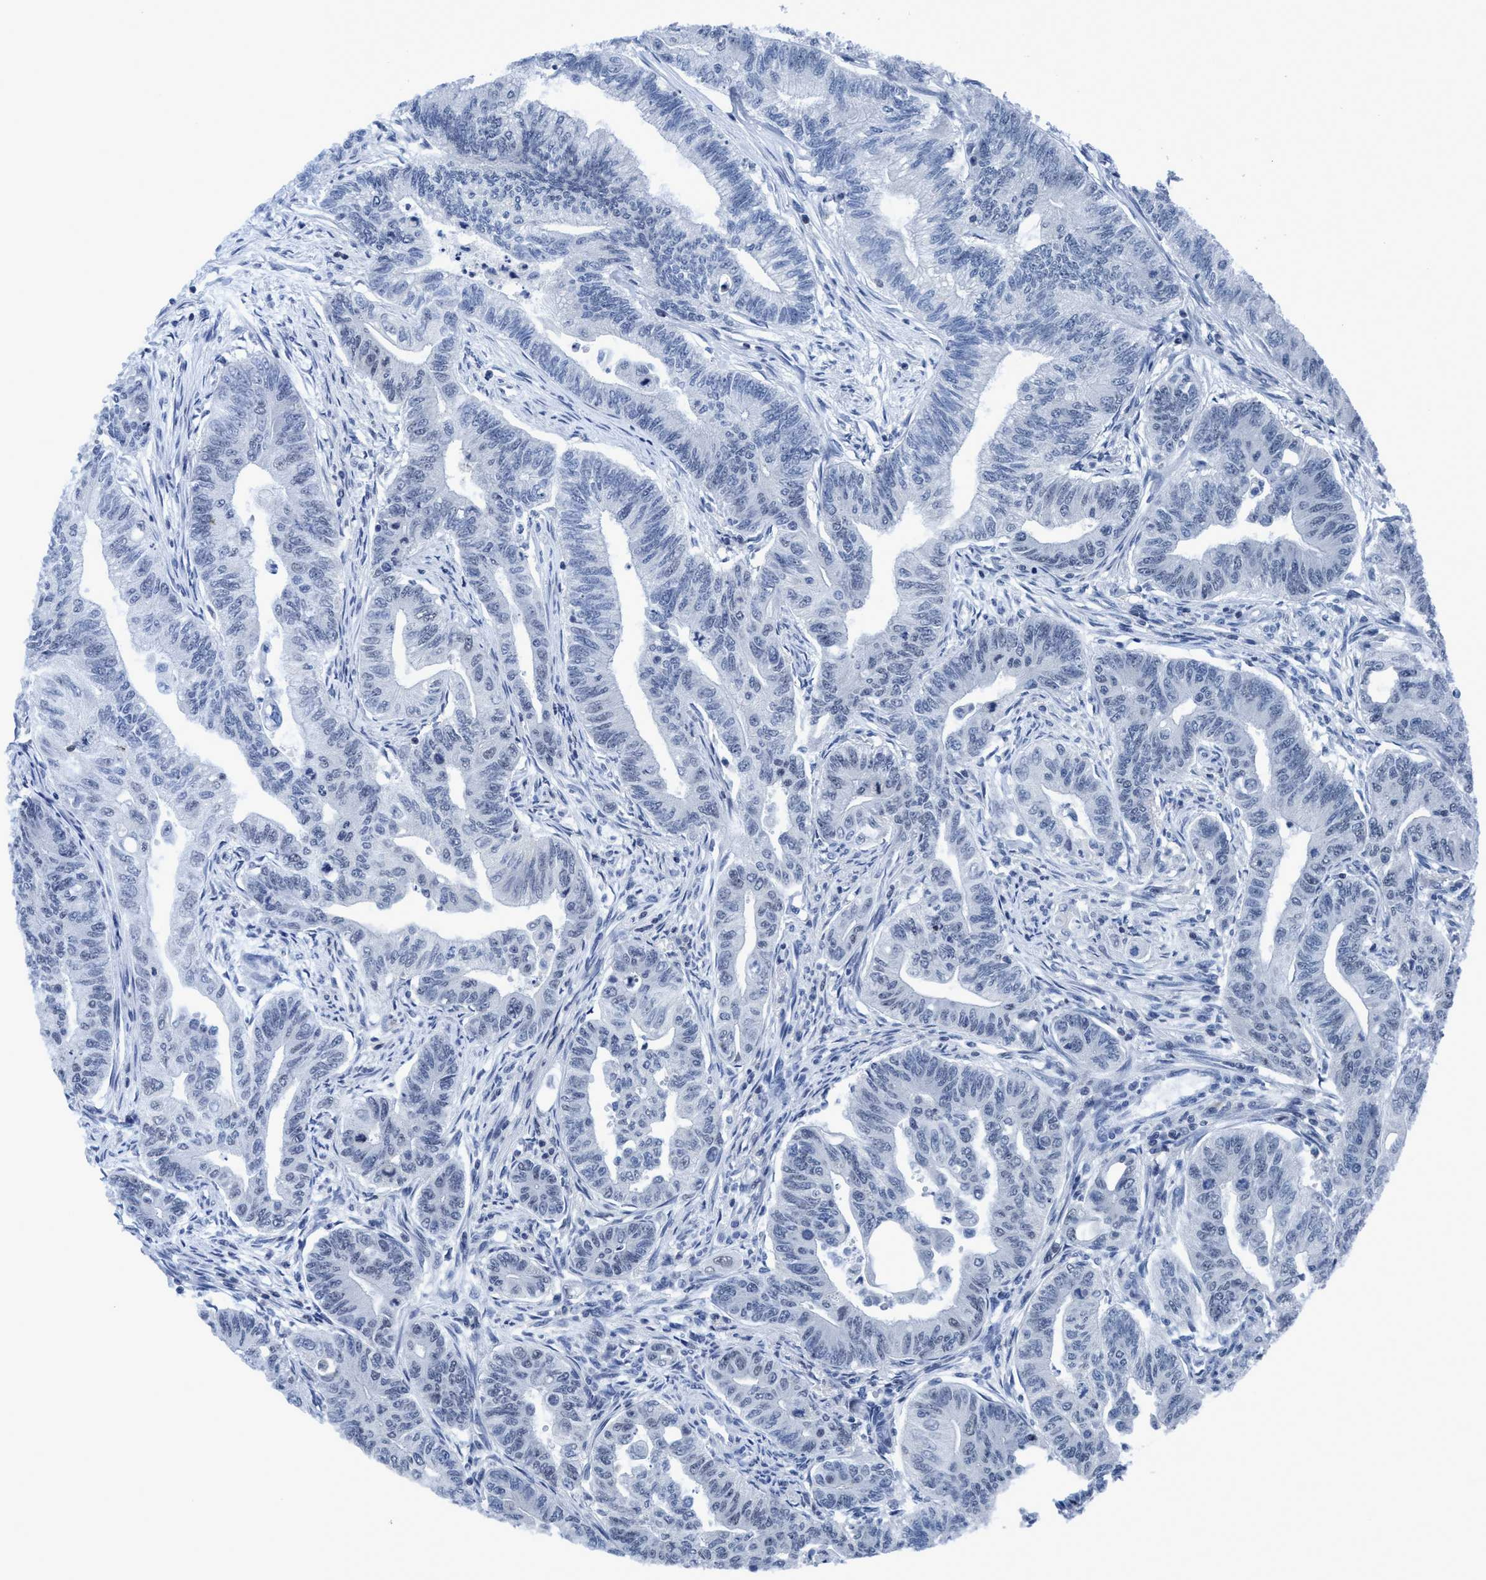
{"staining": {"intensity": "negative", "quantity": "none", "location": "none"}, "tissue": "colorectal cancer", "cell_type": "Tumor cells", "image_type": "cancer", "snomed": [{"axis": "morphology", "description": "Adenoma, NOS"}, {"axis": "morphology", "description": "Adenocarcinoma, NOS"}, {"axis": "topography", "description": "Colon"}], "caption": "Photomicrograph shows no protein staining in tumor cells of colorectal cancer tissue.", "gene": "DNAI1", "patient": {"sex": "male", "age": 79}}